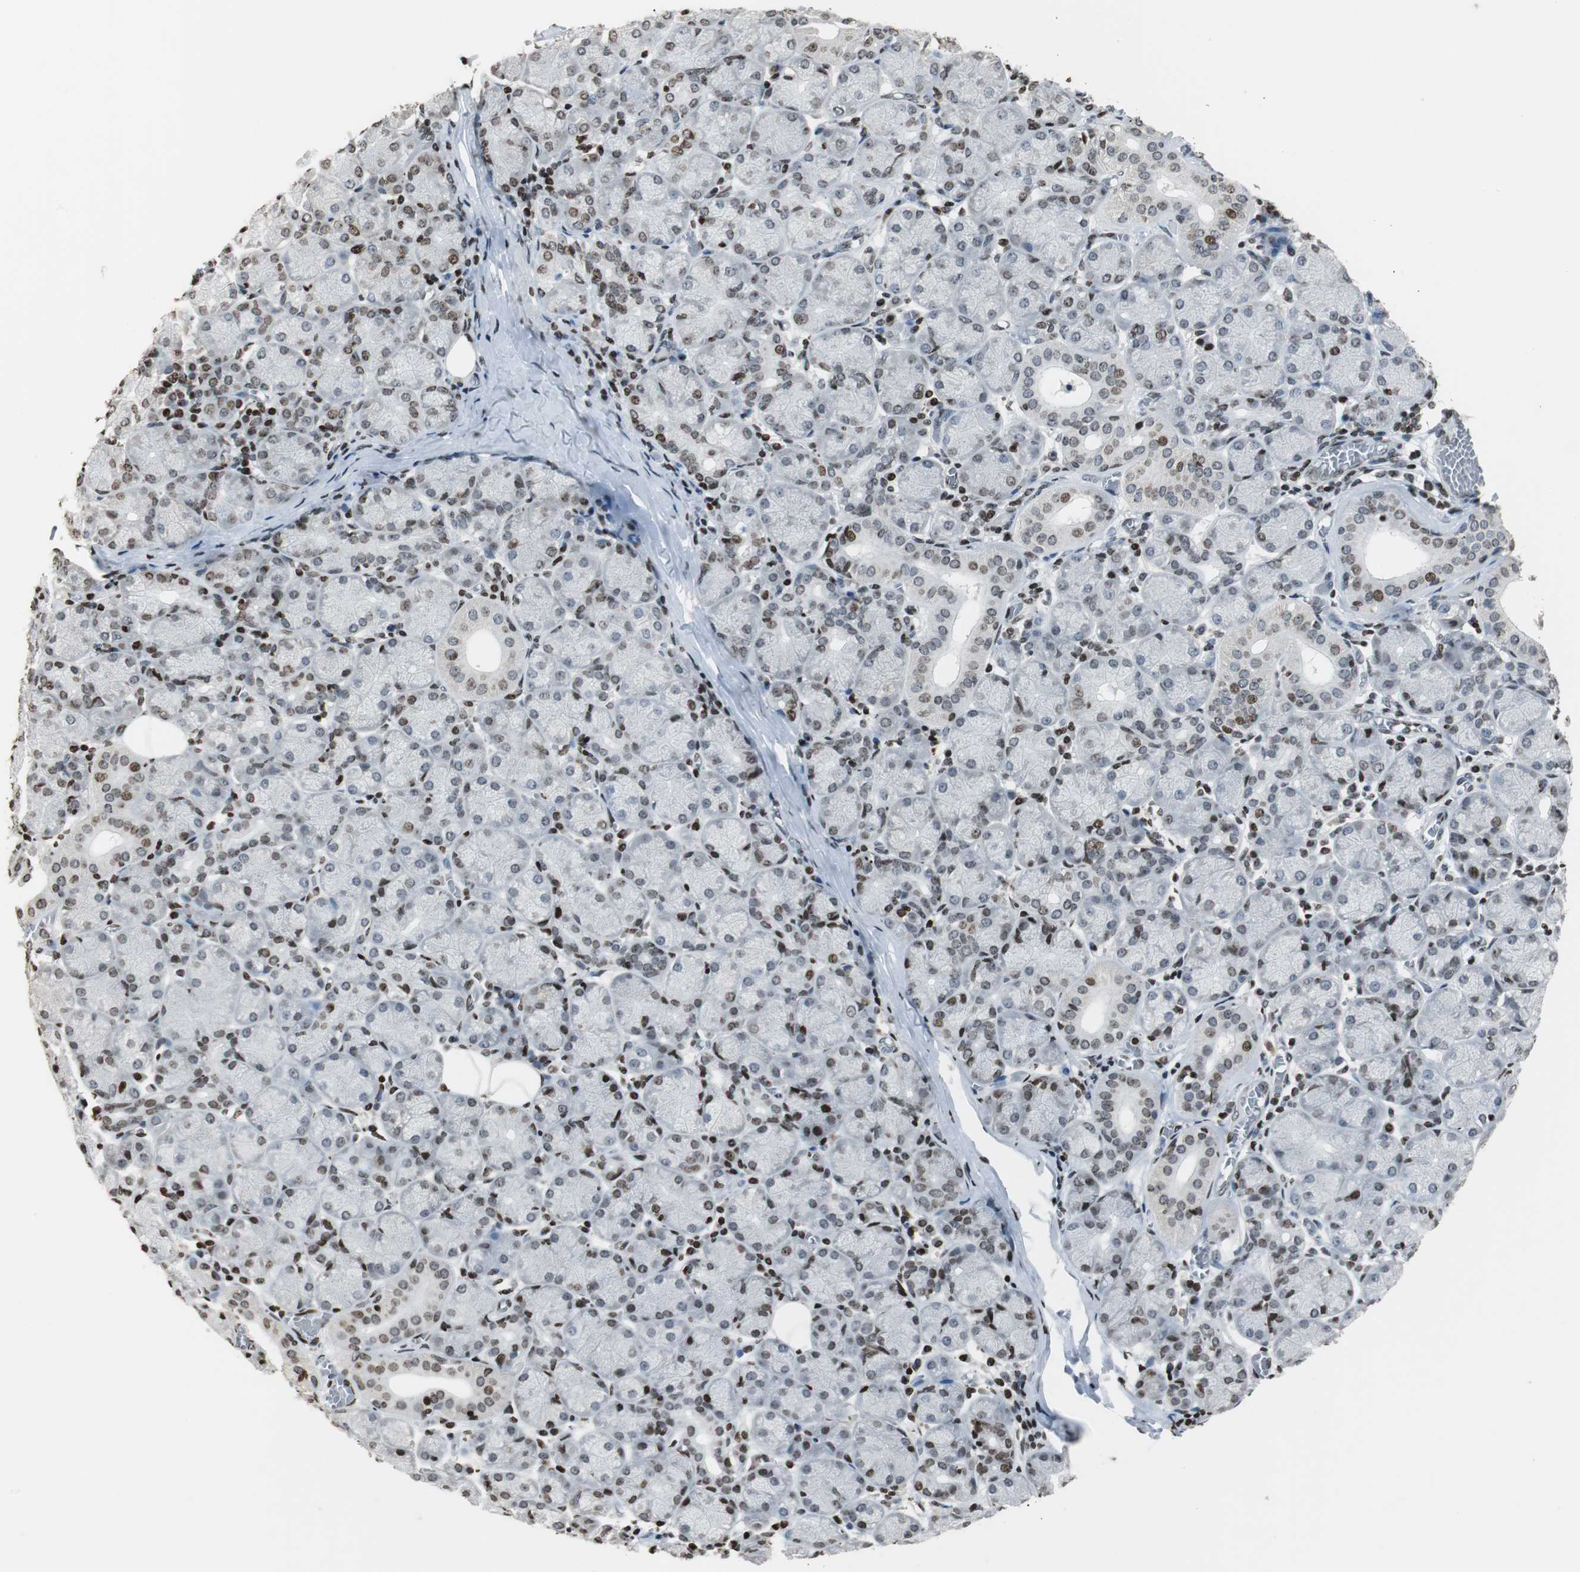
{"staining": {"intensity": "weak", "quantity": "25%-75%", "location": "nuclear"}, "tissue": "salivary gland", "cell_type": "Glandular cells", "image_type": "normal", "snomed": [{"axis": "morphology", "description": "Normal tissue, NOS"}, {"axis": "topography", "description": "Salivary gland"}], "caption": "Weak nuclear protein positivity is identified in about 25%-75% of glandular cells in salivary gland. The staining is performed using DAB (3,3'-diaminobenzidine) brown chromogen to label protein expression. The nuclei are counter-stained blue using hematoxylin.", "gene": "PAXIP1", "patient": {"sex": "female", "age": 24}}